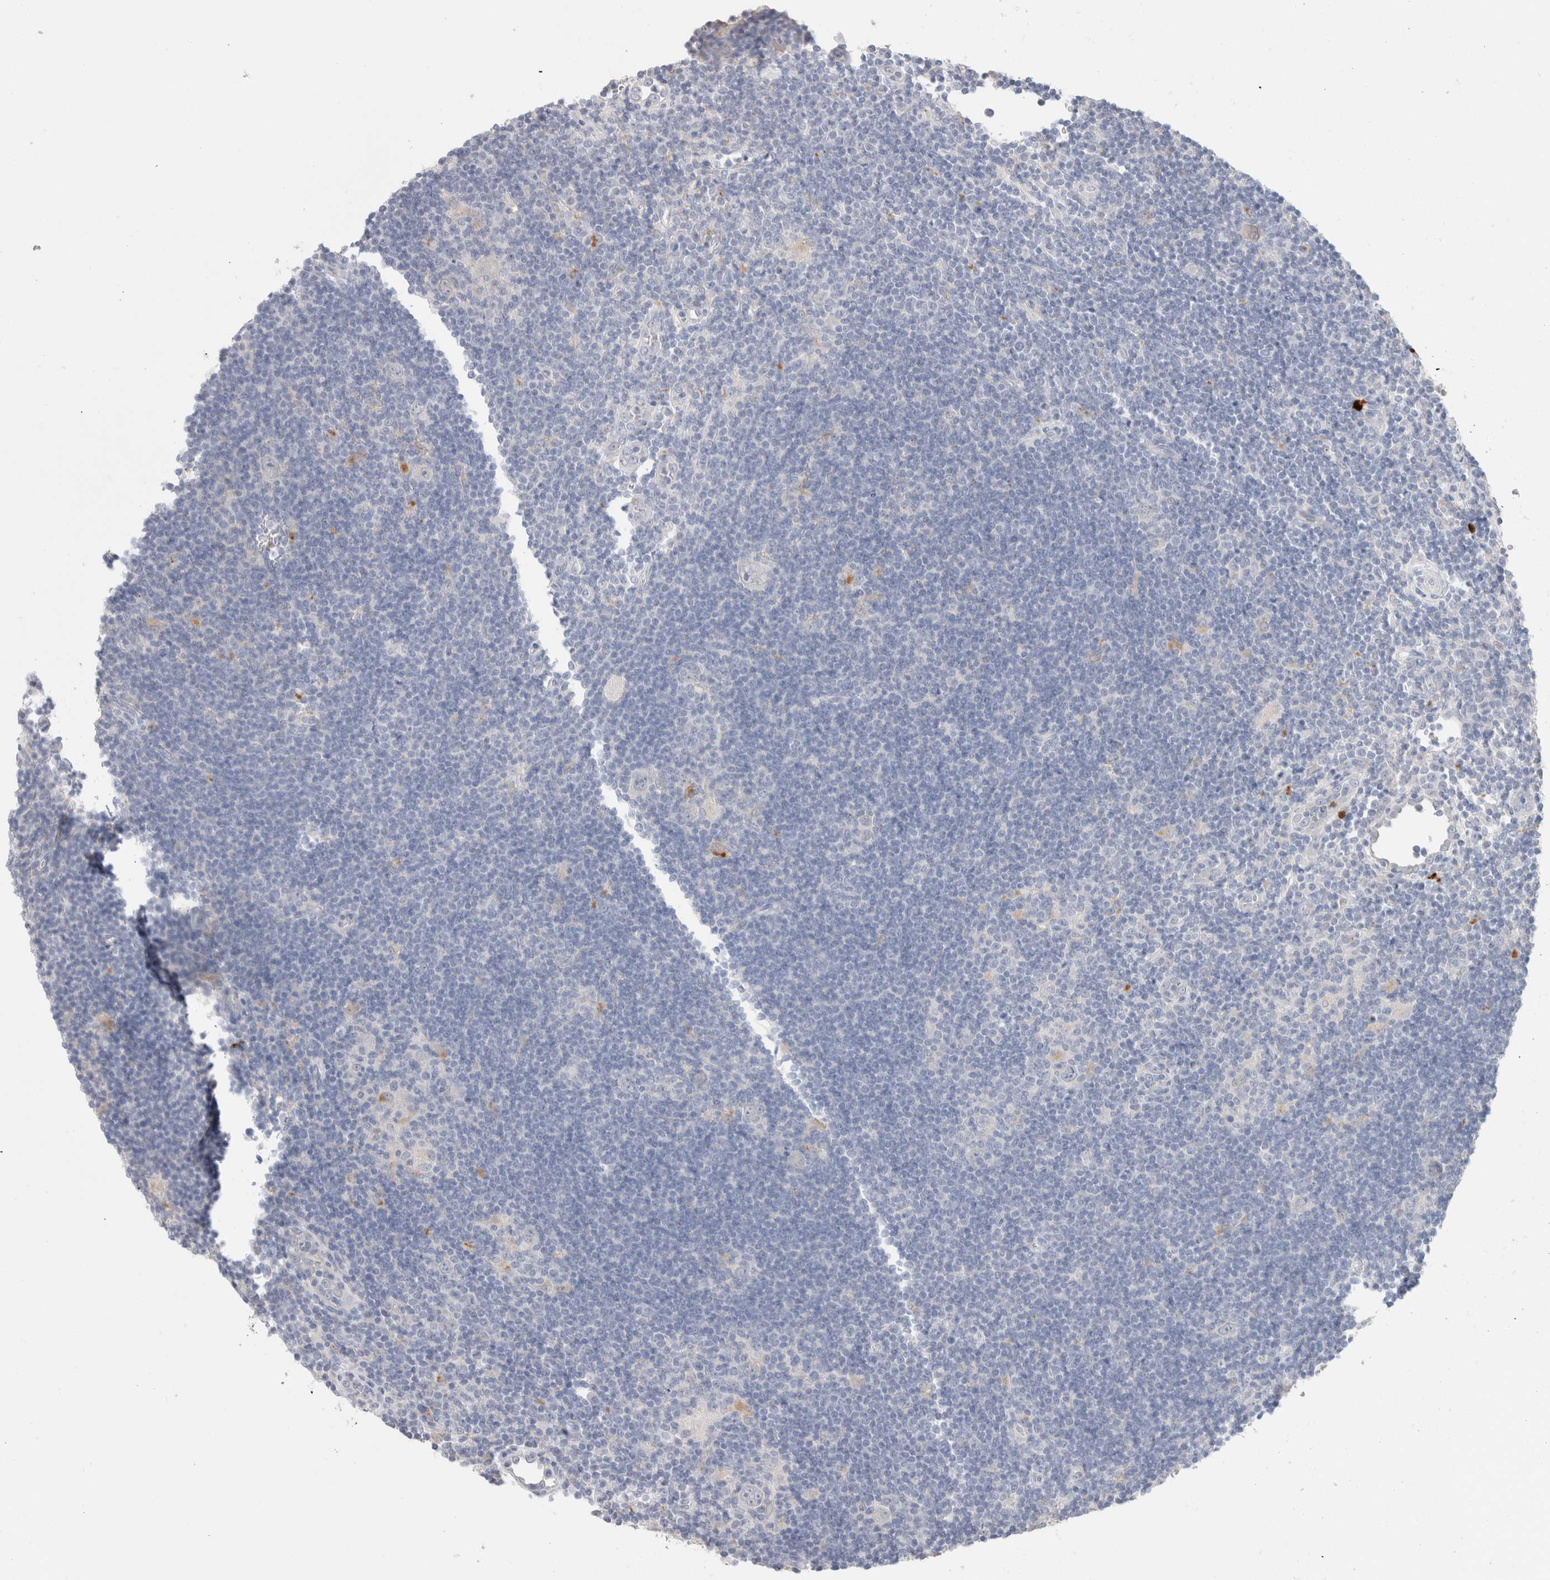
{"staining": {"intensity": "weak", "quantity": "<25%", "location": "cytoplasmic/membranous"}, "tissue": "lymphoma", "cell_type": "Tumor cells", "image_type": "cancer", "snomed": [{"axis": "morphology", "description": "Hodgkin's disease, NOS"}, {"axis": "topography", "description": "Lymph node"}], "caption": "Tumor cells show no significant protein staining in Hodgkin's disease. (DAB IHC with hematoxylin counter stain).", "gene": "HPGDS", "patient": {"sex": "female", "age": 57}}